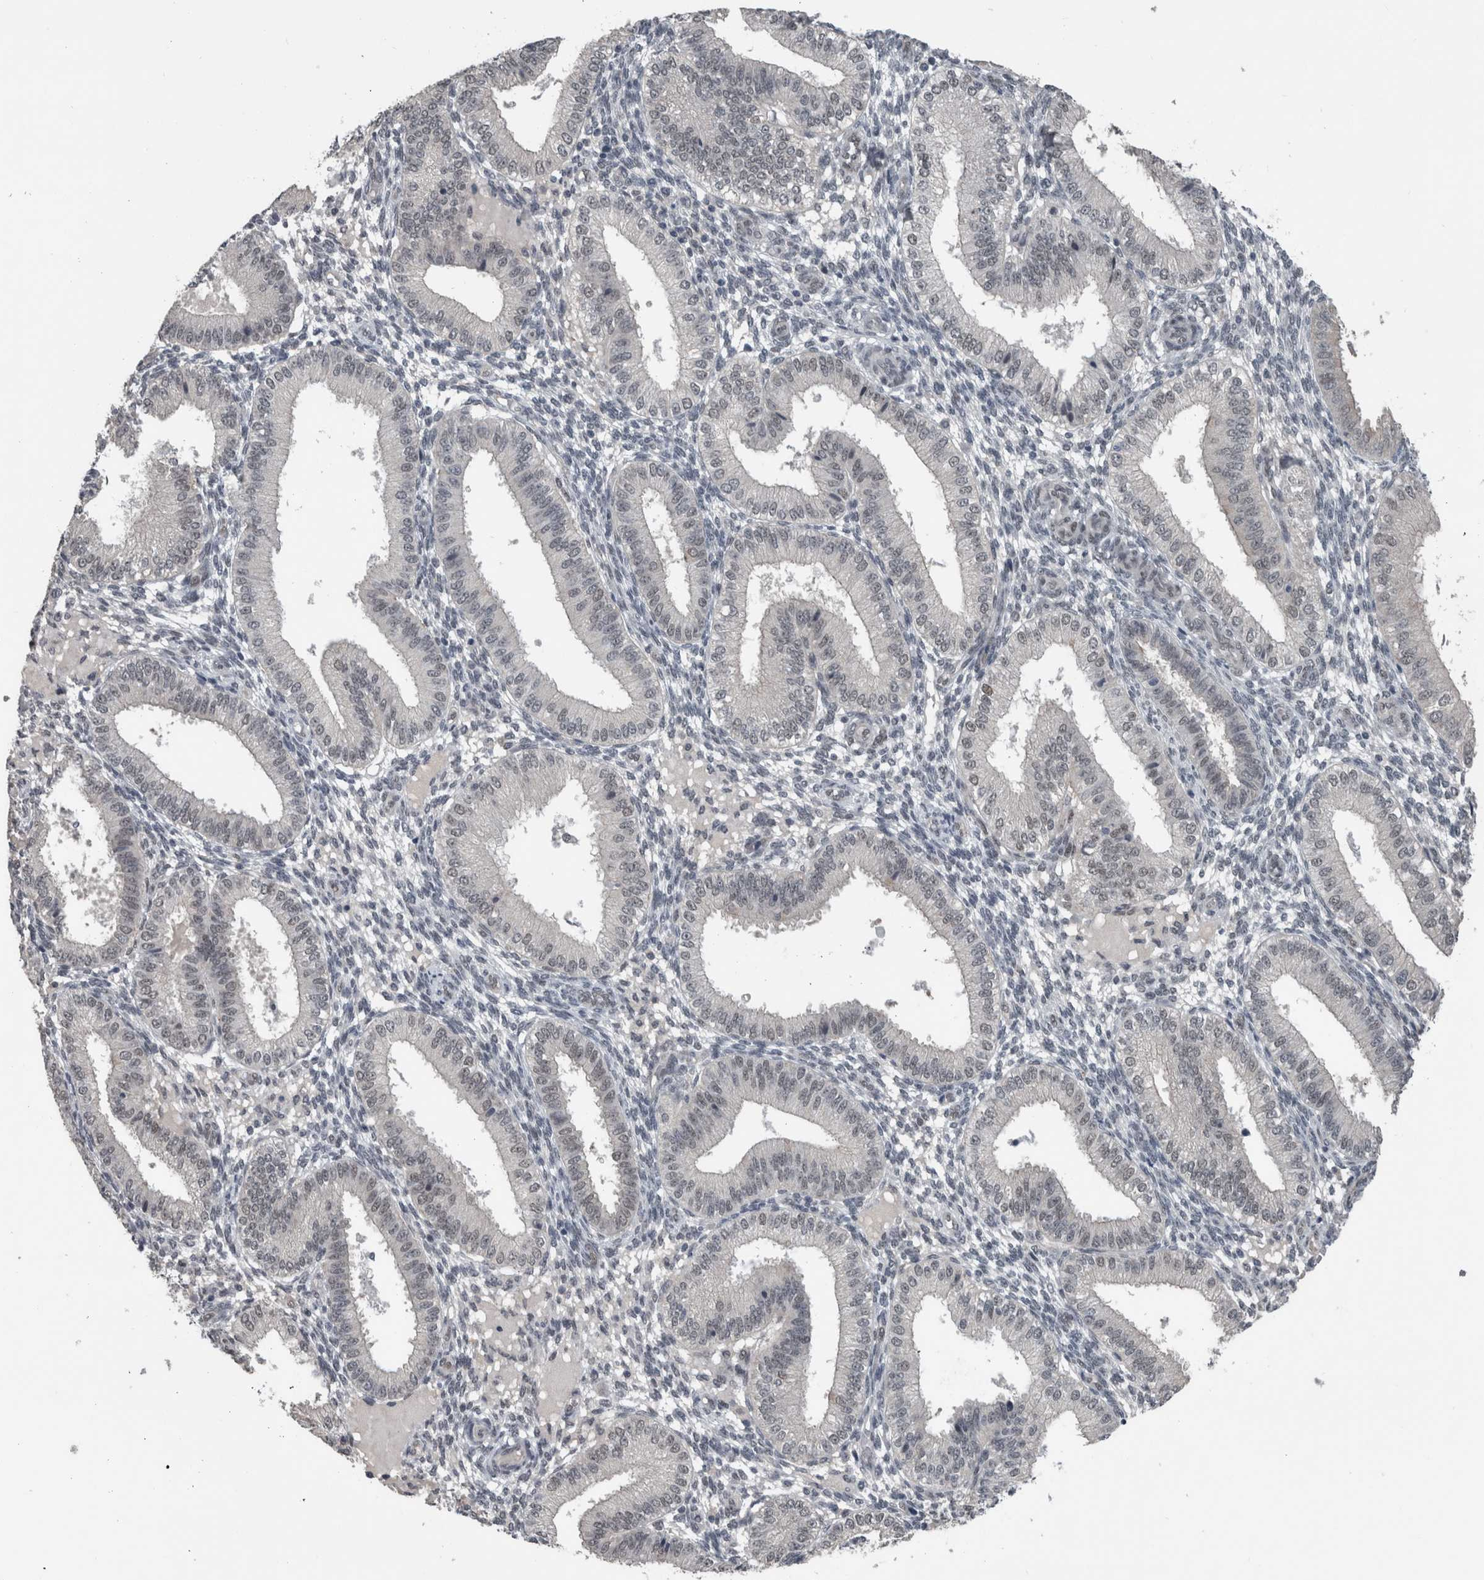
{"staining": {"intensity": "negative", "quantity": "none", "location": "none"}, "tissue": "endometrium", "cell_type": "Cells in endometrial stroma", "image_type": "normal", "snomed": [{"axis": "morphology", "description": "Normal tissue, NOS"}, {"axis": "topography", "description": "Endometrium"}], "caption": "This image is of unremarkable endometrium stained with IHC to label a protein in brown with the nuclei are counter-stained blue. There is no staining in cells in endometrial stroma.", "gene": "ZBTB21", "patient": {"sex": "female", "age": 39}}